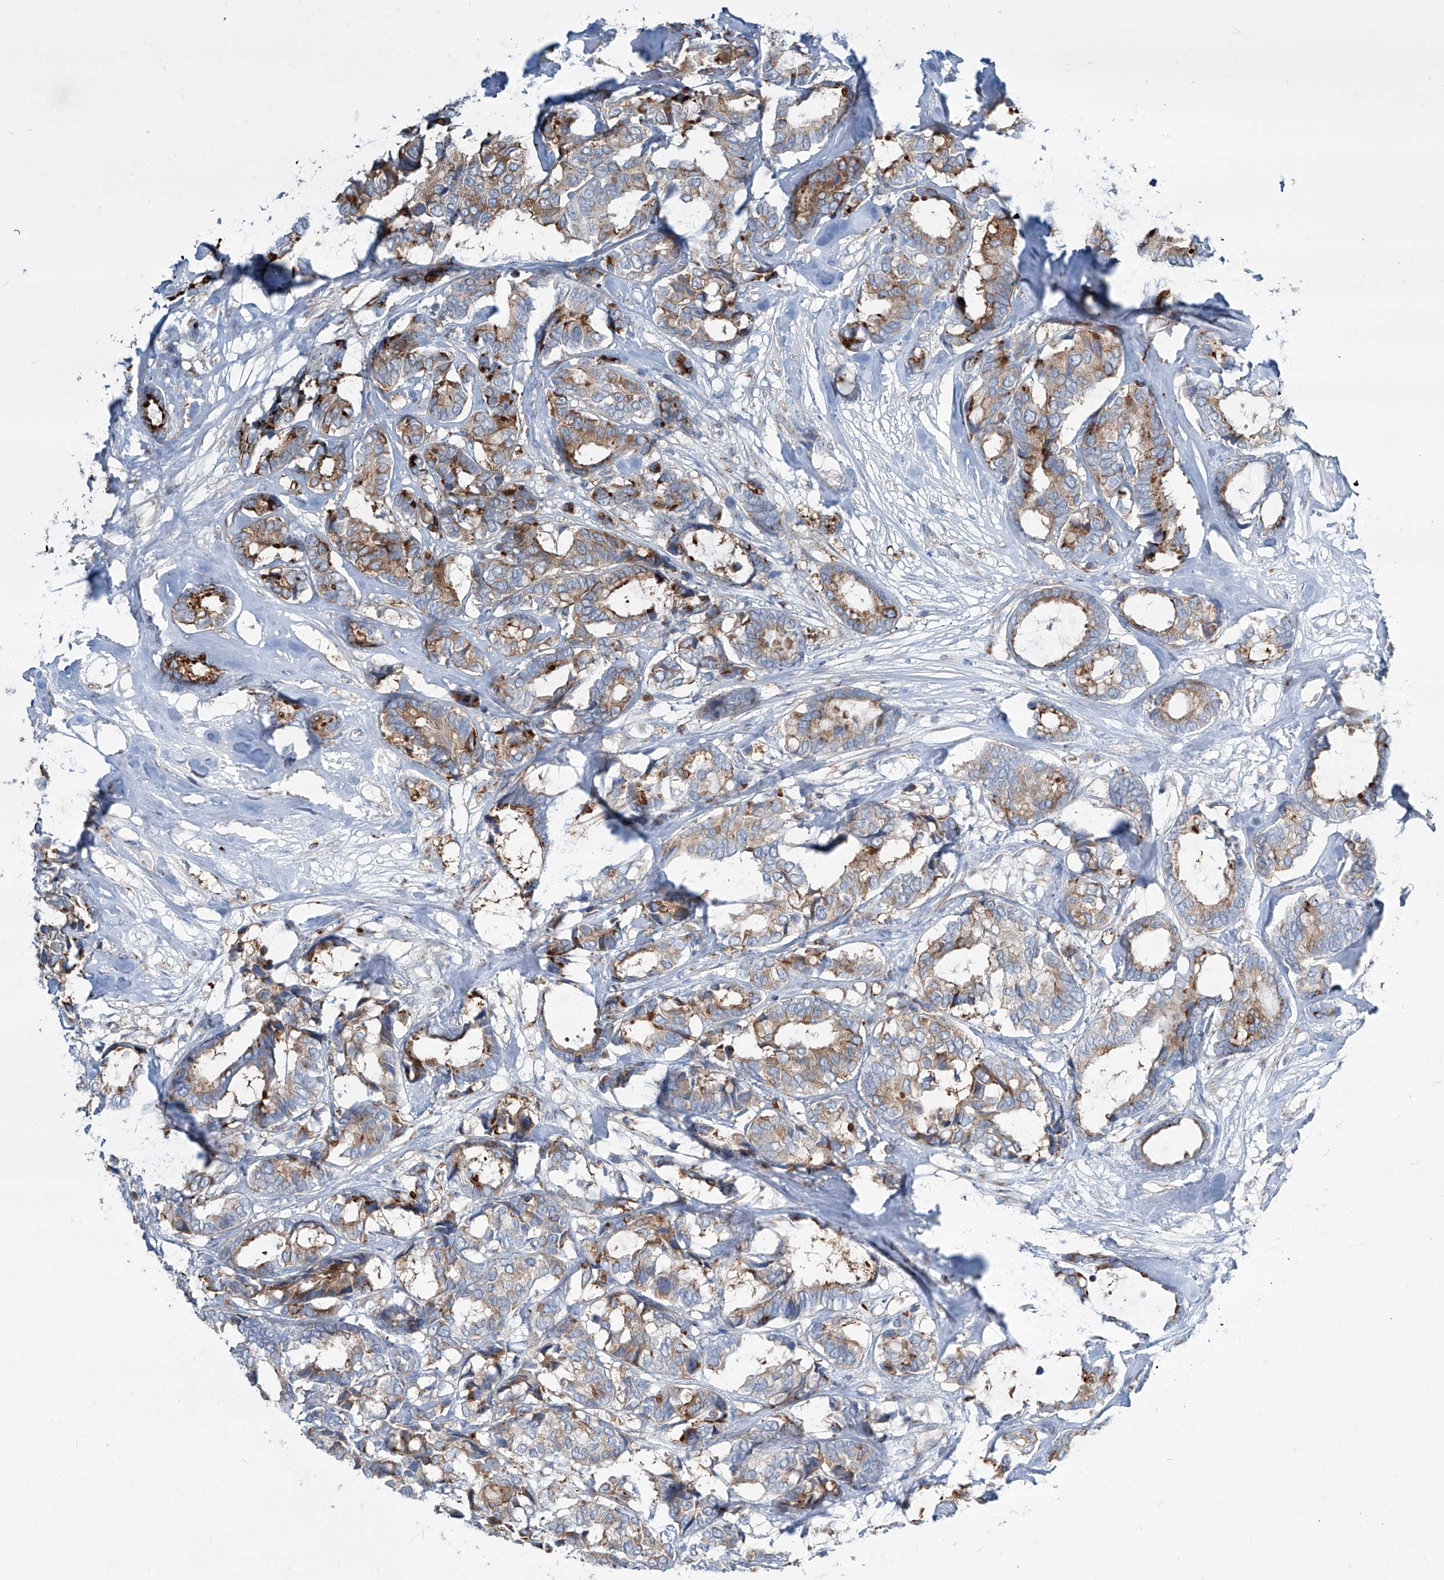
{"staining": {"intensity": "moderate", "quantity": ">75%", "location": "cytoplasmic/membranous"}, "tissue": "breast cancer", "cell_type": "Tumor cells", "image_type": "cancer", "snomed": [{"axis": "morphology", "description": "Duct carcinoma"}, {"axis": "topography", "description": "Breast"}], "caption": "Brown immunohistochemical staining in breast cancer demonstrates moderate cytoplasmic/membranous positivity in approximately >75% of tumor cells.", "gene": "CDH5", "patient": {"sex": "female", "age": 87}}